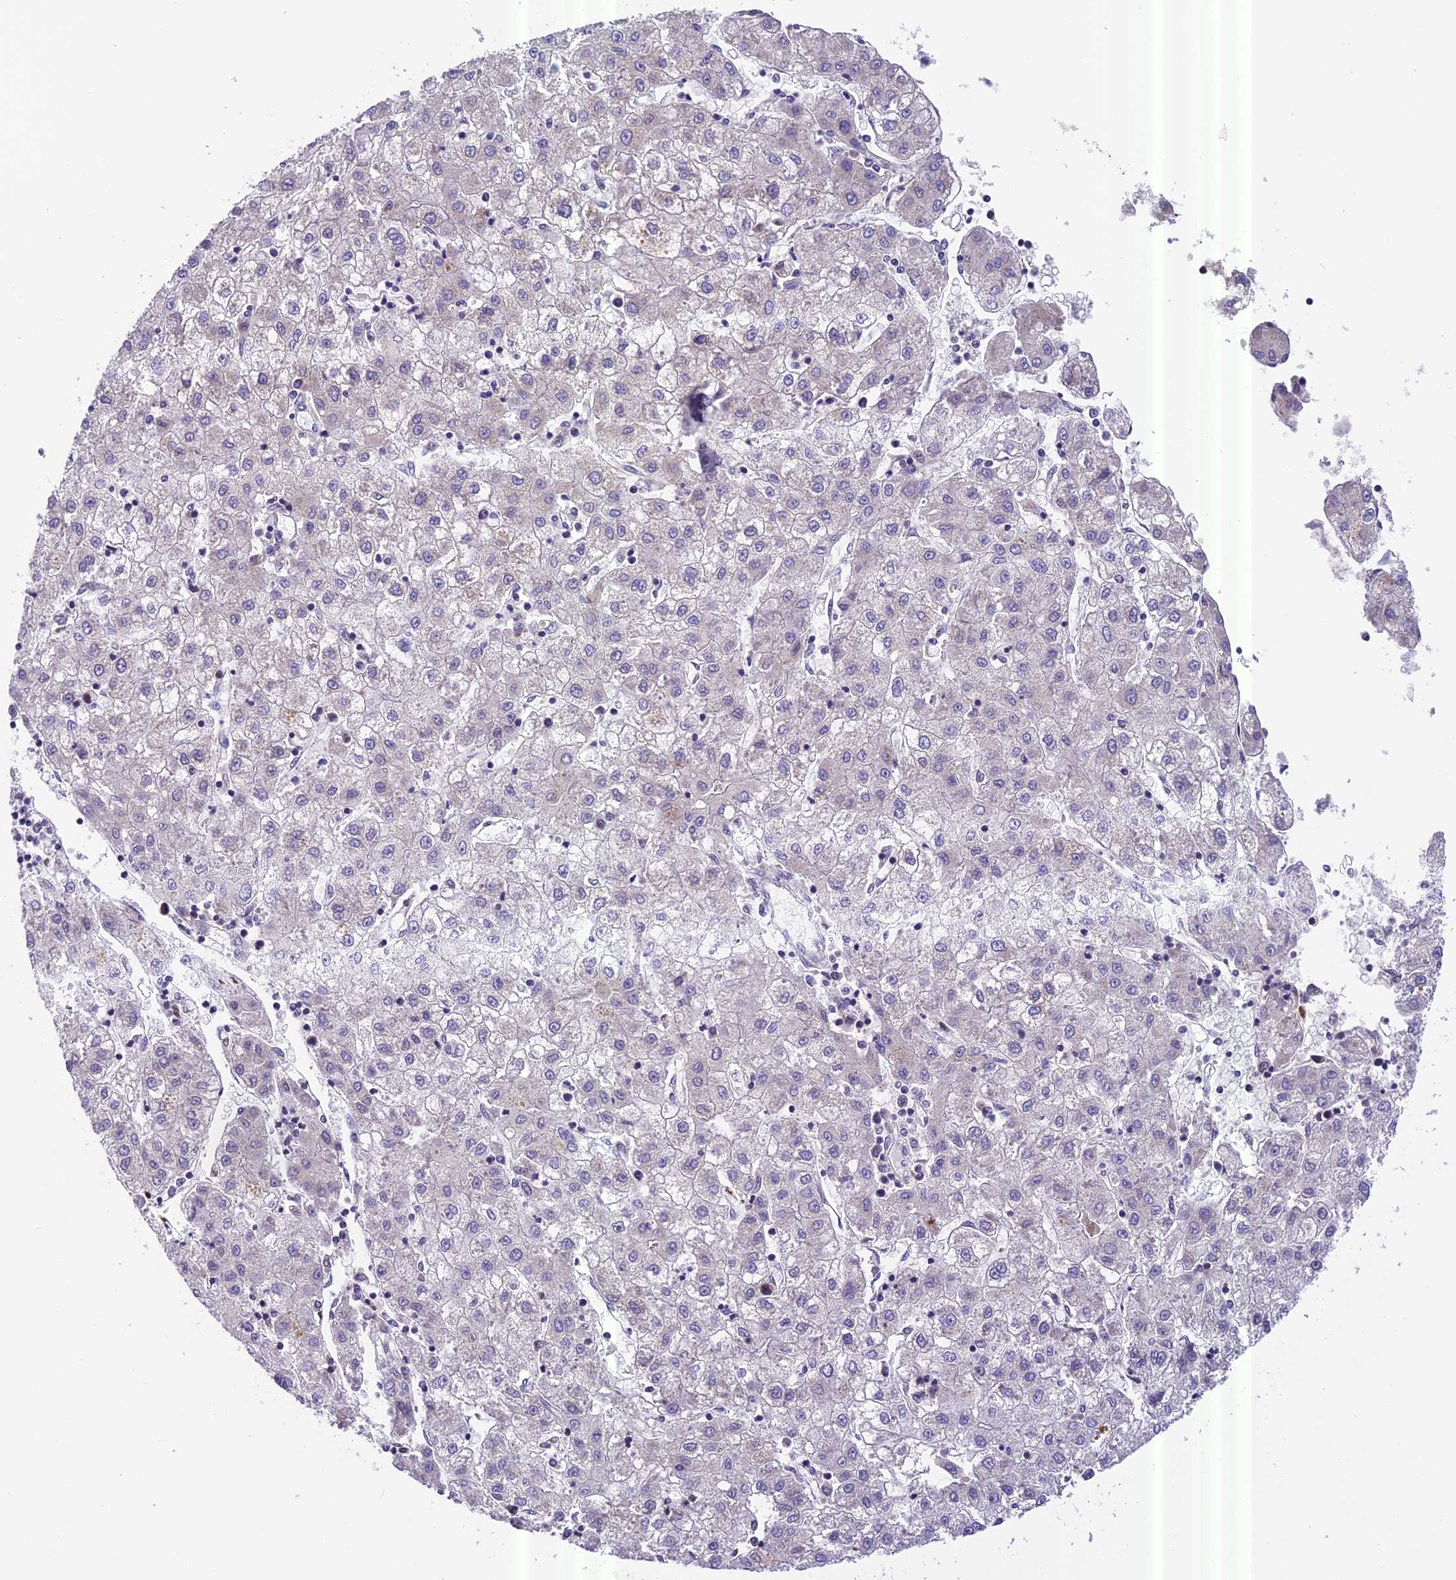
{"staining": {"intensity": "negative", "quantity": "none", "location": "none"}, "tissue": "liver cancer", "cell_type": "Tumor cells", "image_type": "cancer", "snomed": [{"axis": "morphology", "description": "Carcinoma, Hepatocellular, NOS"}, {"axis": "topography", "description": "Liver"}], "caption": "An immunohistochemistry micrograph of hepatocellular carcinoma (liver) is shown. There is no staining in tumor cells of hepatocellular carcinoma (liver).", "gene": "MGME1", "patient": {"sex": "male", "age": 72}}